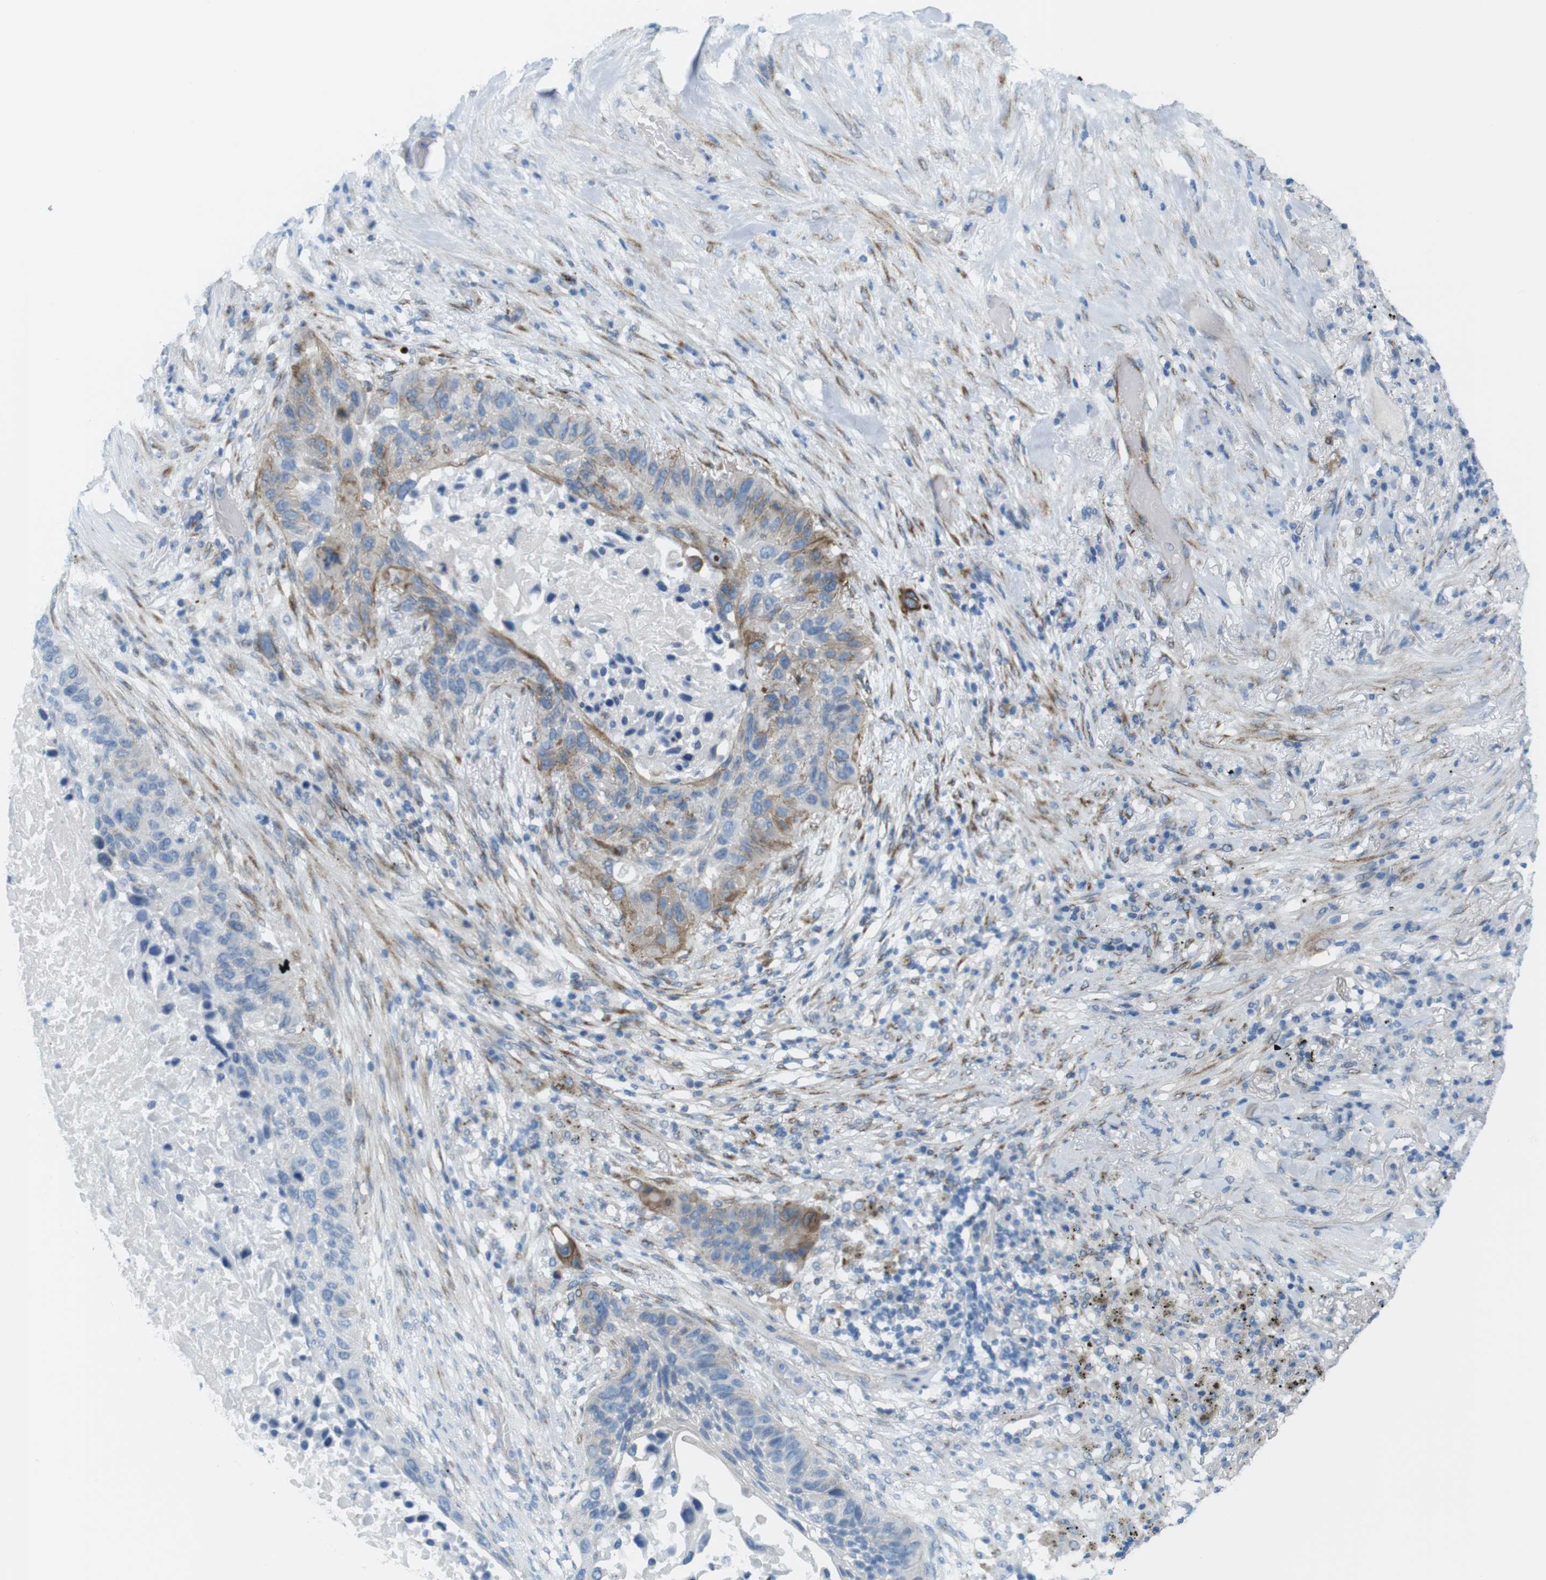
{"staining": {"intensity": "weak", "quantity": "<25%", "location": "cytoplasmic/membranous"}, "tissue": "lung cancer", "cell_type": "Tumor cells", "image_type": "cancer", "snomed": [{"axis": "morphology", "description": "Squamous cell carcinoma, NOS"}, {"axis": "topography", "description": "Lung"}], "caption": "There is no significant expression in tumor cells of lung cancer.", "gene": "MYH9", "patient": {"sex": "male", "age": 57}}